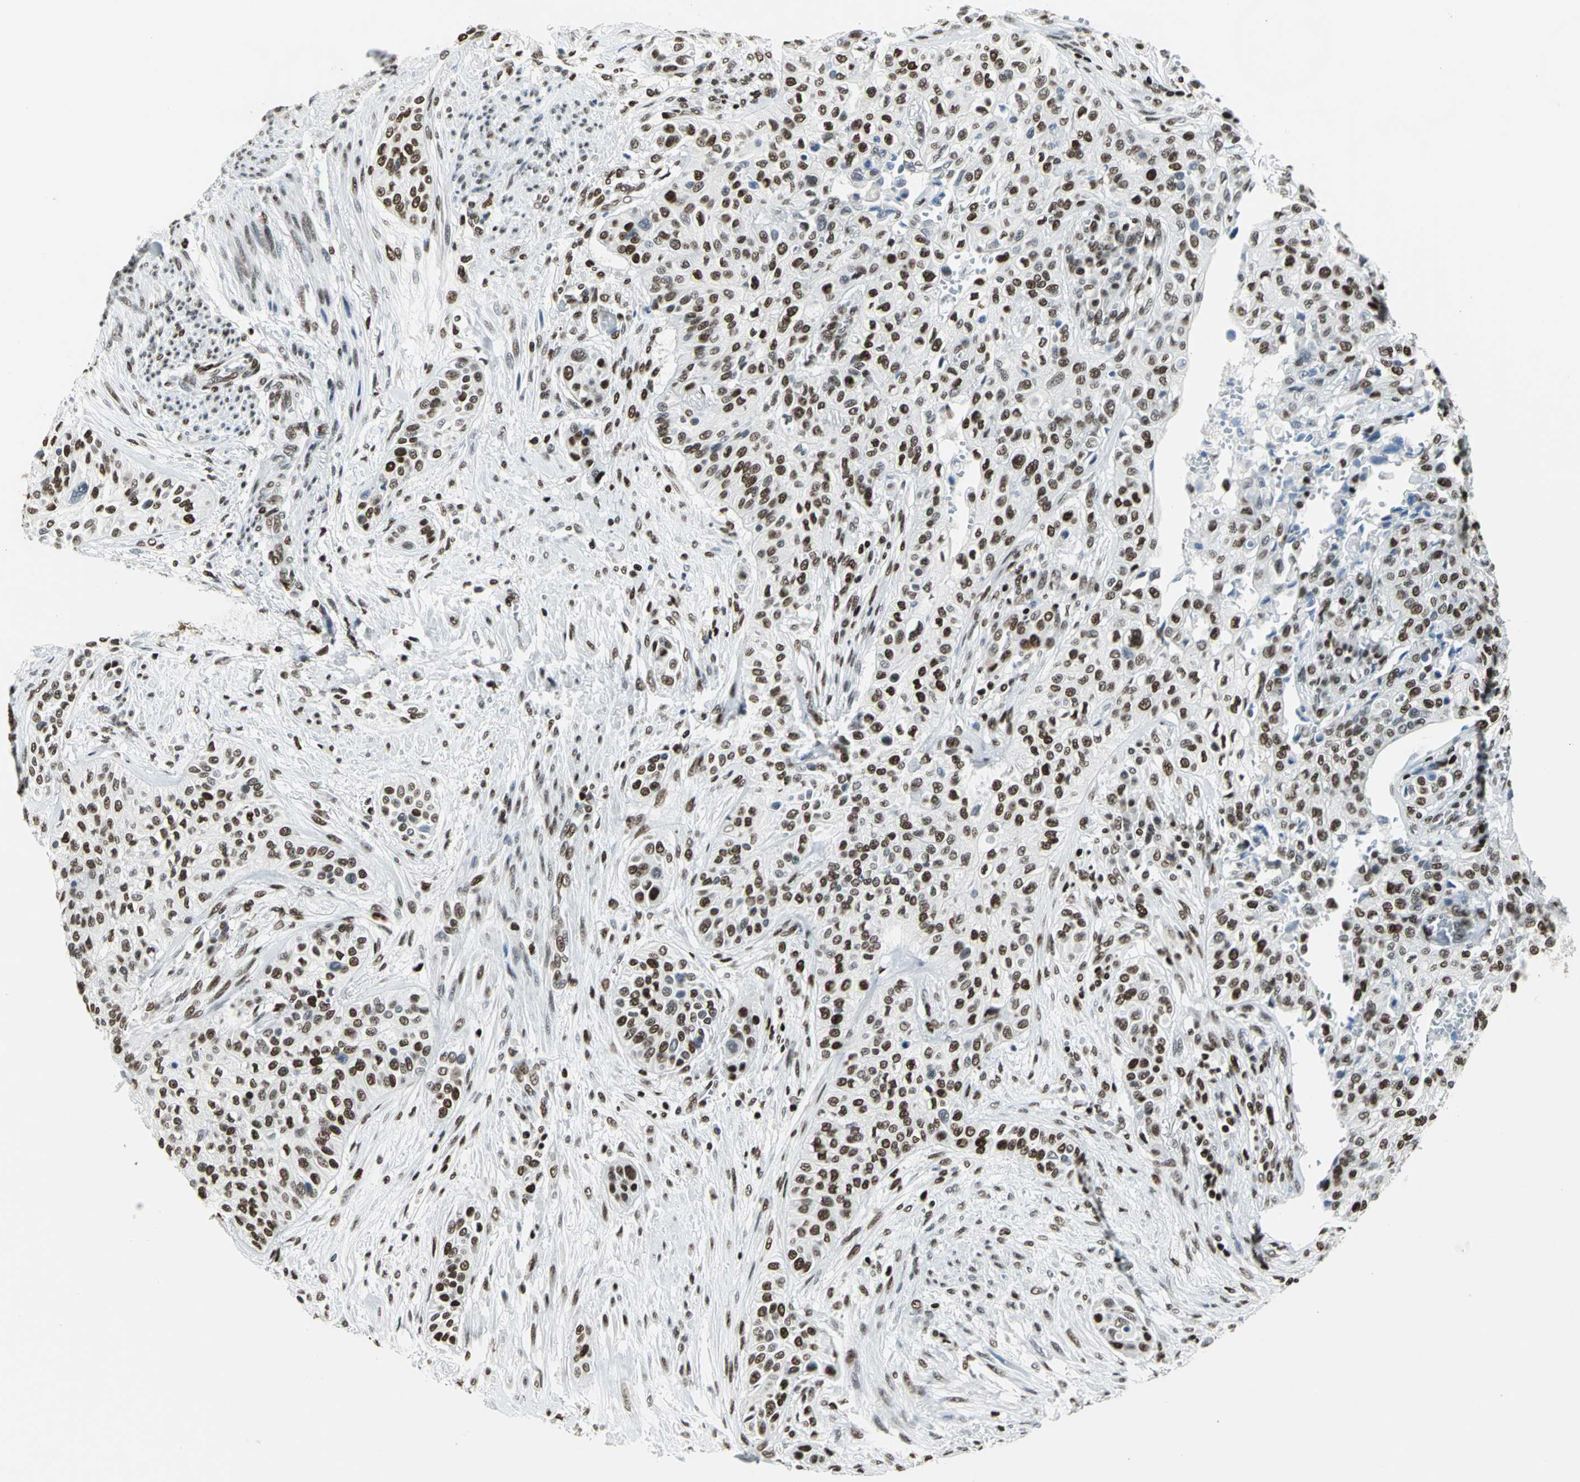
{"staining": {"intensity": "strong", "quantity": ">75%", "location": "nuclear"}, "tissue": "urothelial cancer", "cell_type": "Tumor cells", "image_type": "cancer", "snomed": [{"axis": "morphology", "description": "Urothelial carcinoma, High grade"}, {"axis": "topography", "description": "Urinary bladder"}], "caption": "This histopathology image displays immunohistochemistry staining of human urothelial cancer, with high strong nuclear staining in about >75% of tumor cells.", "gene": "HNRNPD", "patient": {"sex": "male", "age": 74}}